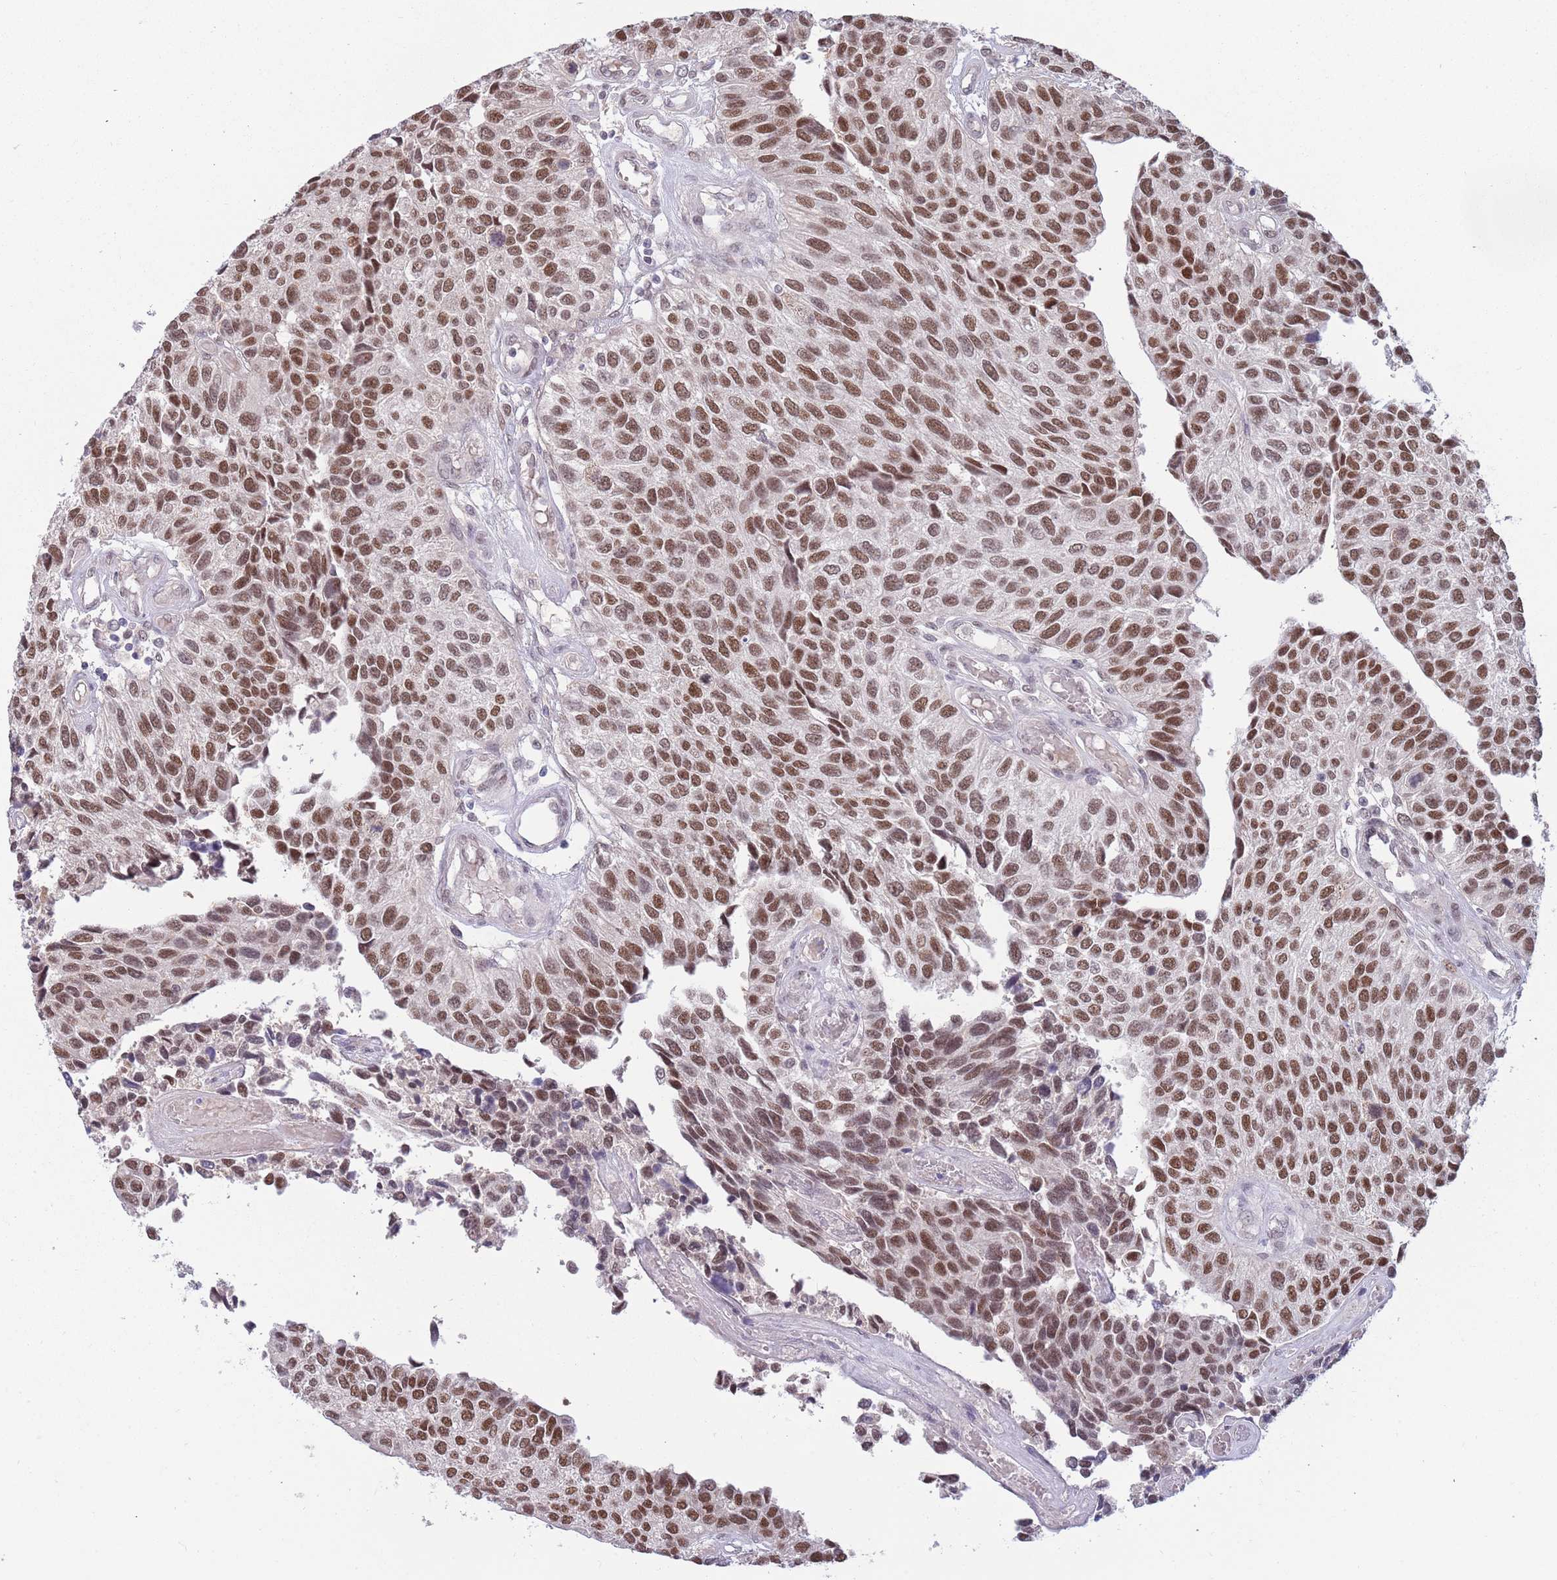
{"staining": {"intensity": "moderate", "quantity": ">75%", "location": "nuclear"}, "tissue": "urothelial cancer", "cell_type": "Tumor cells", "image_type": "cancer", "snomed": [{"axis": "morphology", "description": "Urothelial carcinoma, NOS"}, {"axis": "topography", "description": "Urinary bladder"}], "caption": "Tumor cells reveal medium levels of moderate nuclear positivity in about >75% of cells in transitional cell carcinoma. The protein is stained brown, and the nuclei are stained in blue (DAB IHC with brightfield microscopy, high magnification).", "gene": "ZBTB7A", "patient": {"sex": "male", "age": 55}}